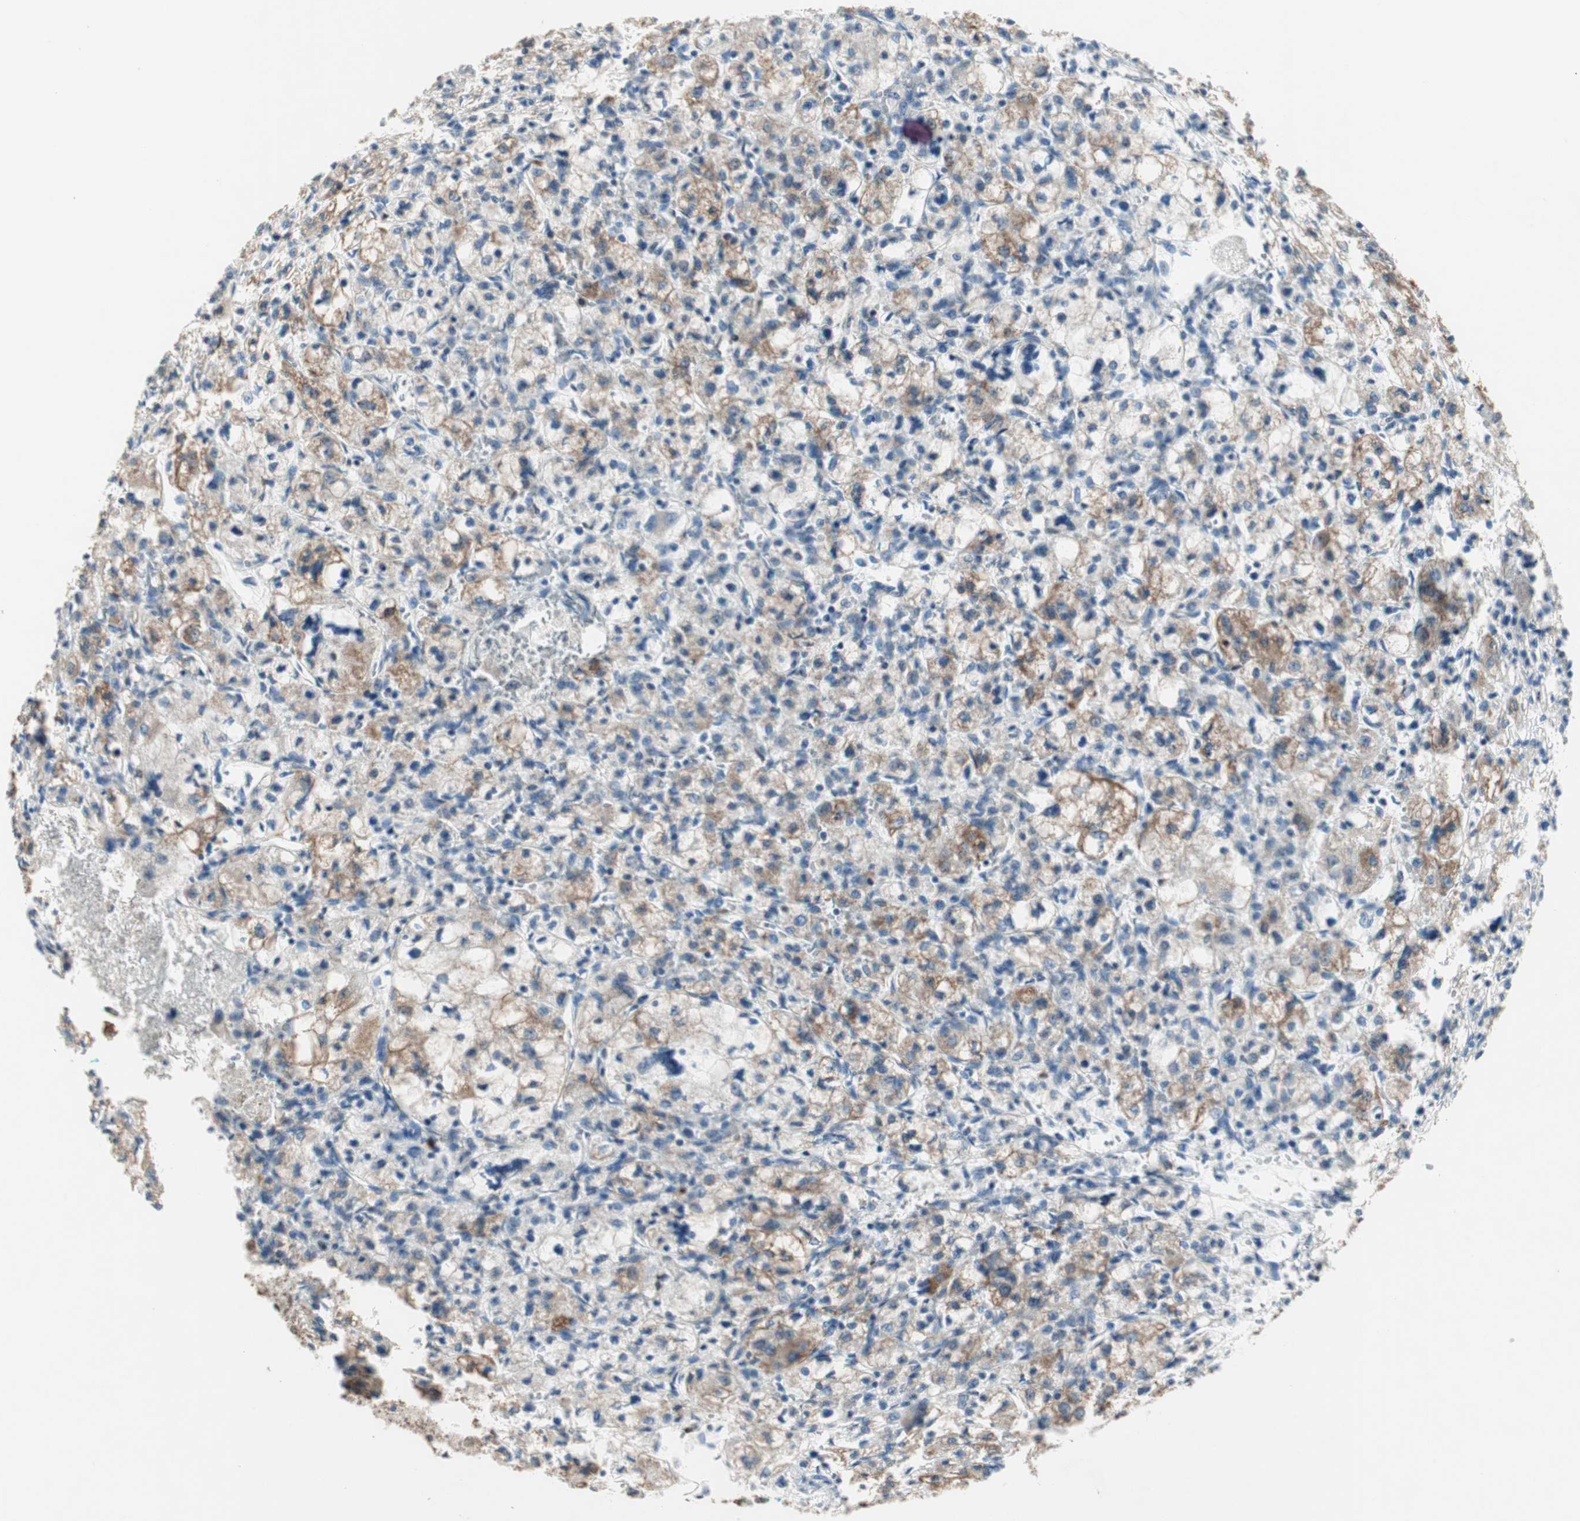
{"staining": {"intensity": "moderate", "quantity": "25%-75%", "location": "cytoplasmic/membranous"}, "tissue": "renal cancer", "cell_type": "Tumor cells", "image_type": "cancer", "snomed": [{"axis": "morphology", "description": "Adenocarcinoma, NOS"}, {"axis": "topography", "description": "Kidney"}], "caption": "Human renal cancer (adenocarcinoma) stained with a brown dye exhibits moderate cytoplasmic/membranous positive staining in approximately 25%-75% of tumor cells.", "gene": "PRELID1", "patient": {"sex": "female", "age": 83}}